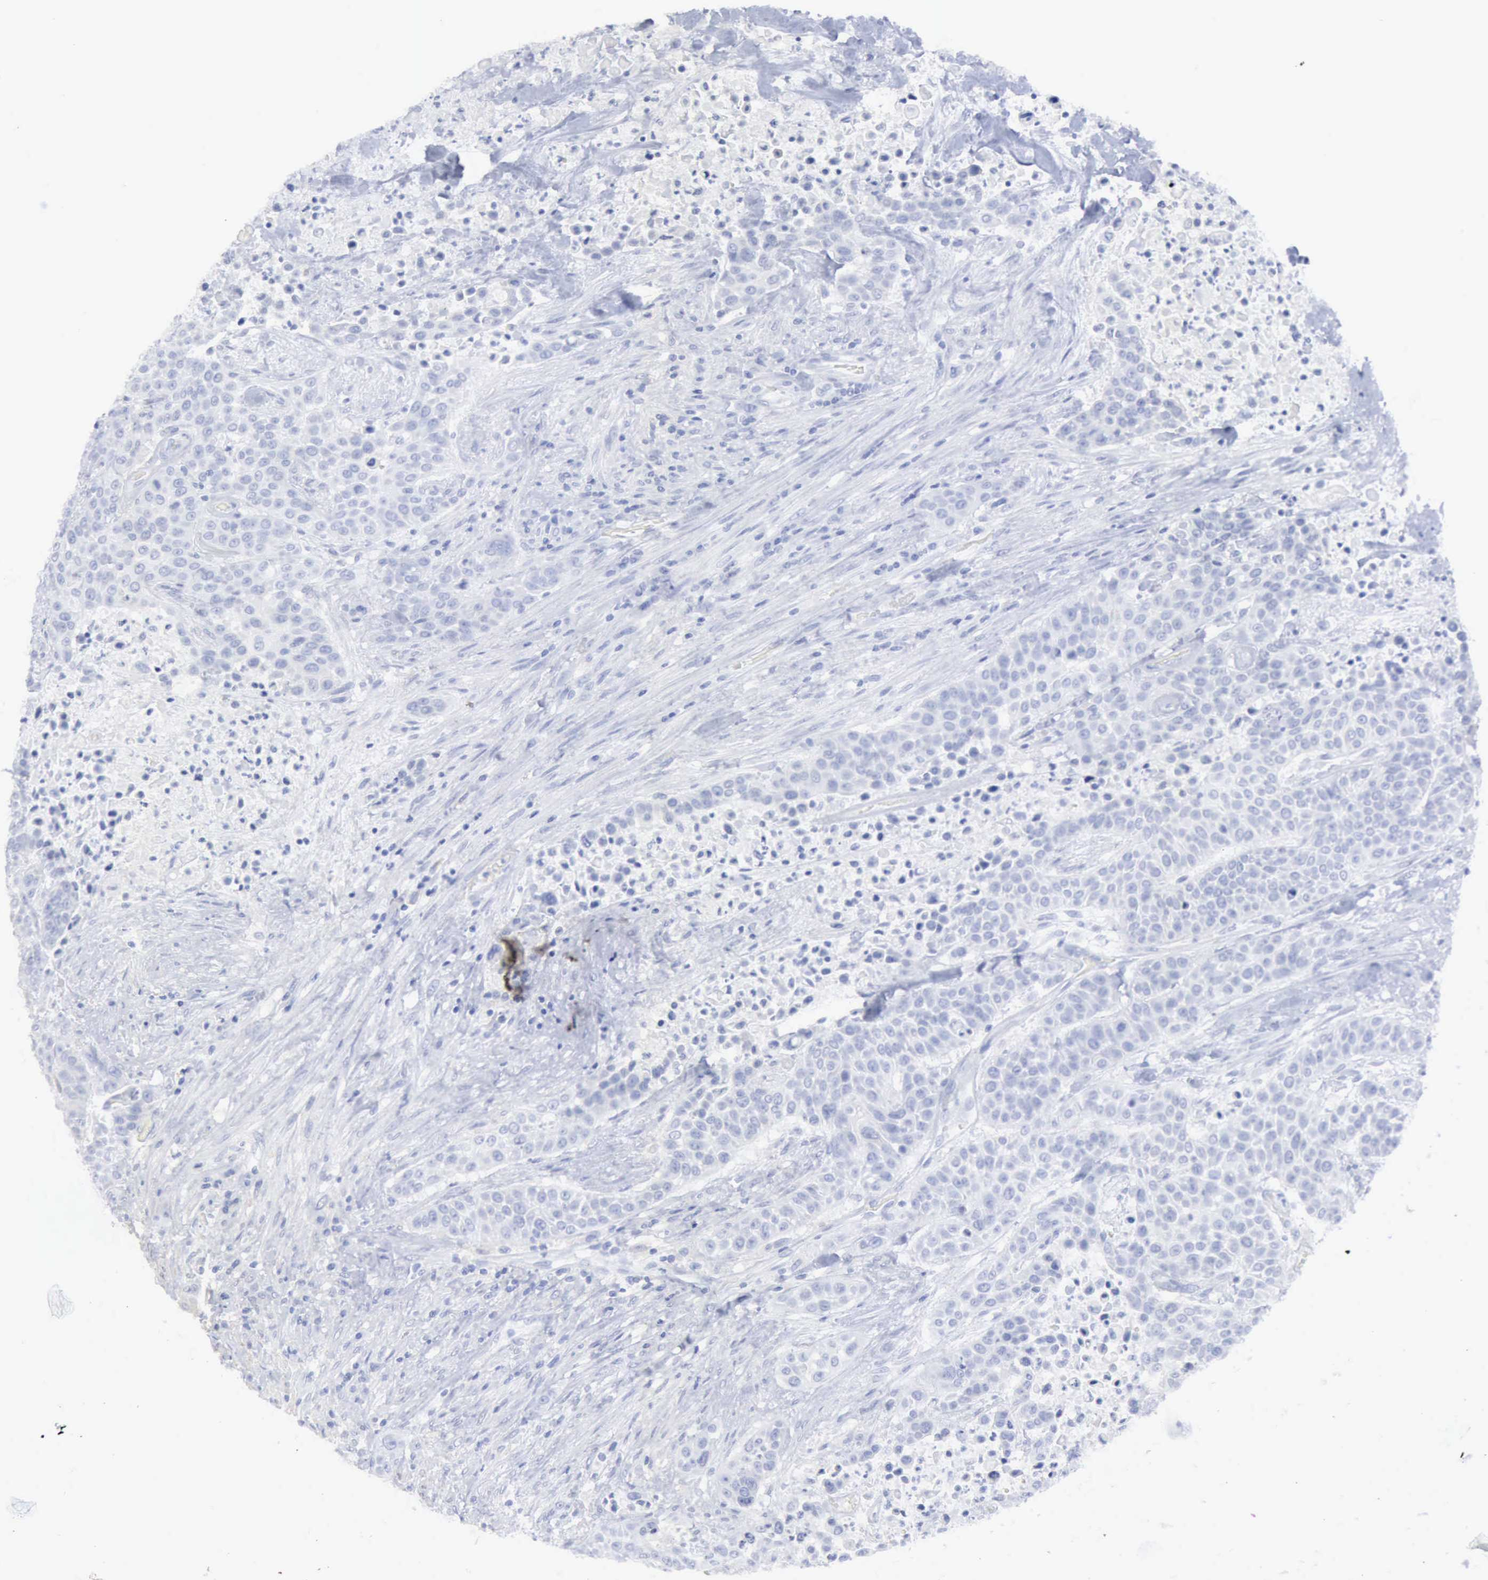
{"staining": {"intensity": "negative", "quantity": "none", "location": "none"}, "tissue": "urothelial cancer", "cell_type": "Tumor cells", "image_type": "cancer", "snomed": [{"axis": "morphology", "description": "Urothelial carcinoma, High grade"}, {"axis": "topography", "description": "Urinary bladder"}], "caption": "Immunohistochemistry (IHC) photomicrograph of neoplastic tissue: human urothelial cancer stained with DAB (3,3'-diaminobenzidine) exhibits no significant protein staining in tumor cells. Brightfield microscopy of IHC stained with DAB (brown) and hematoxylin (blue), captured at high magnification.", "gene": "STAT1", "patient": {"sex": "male", "age": 74}}